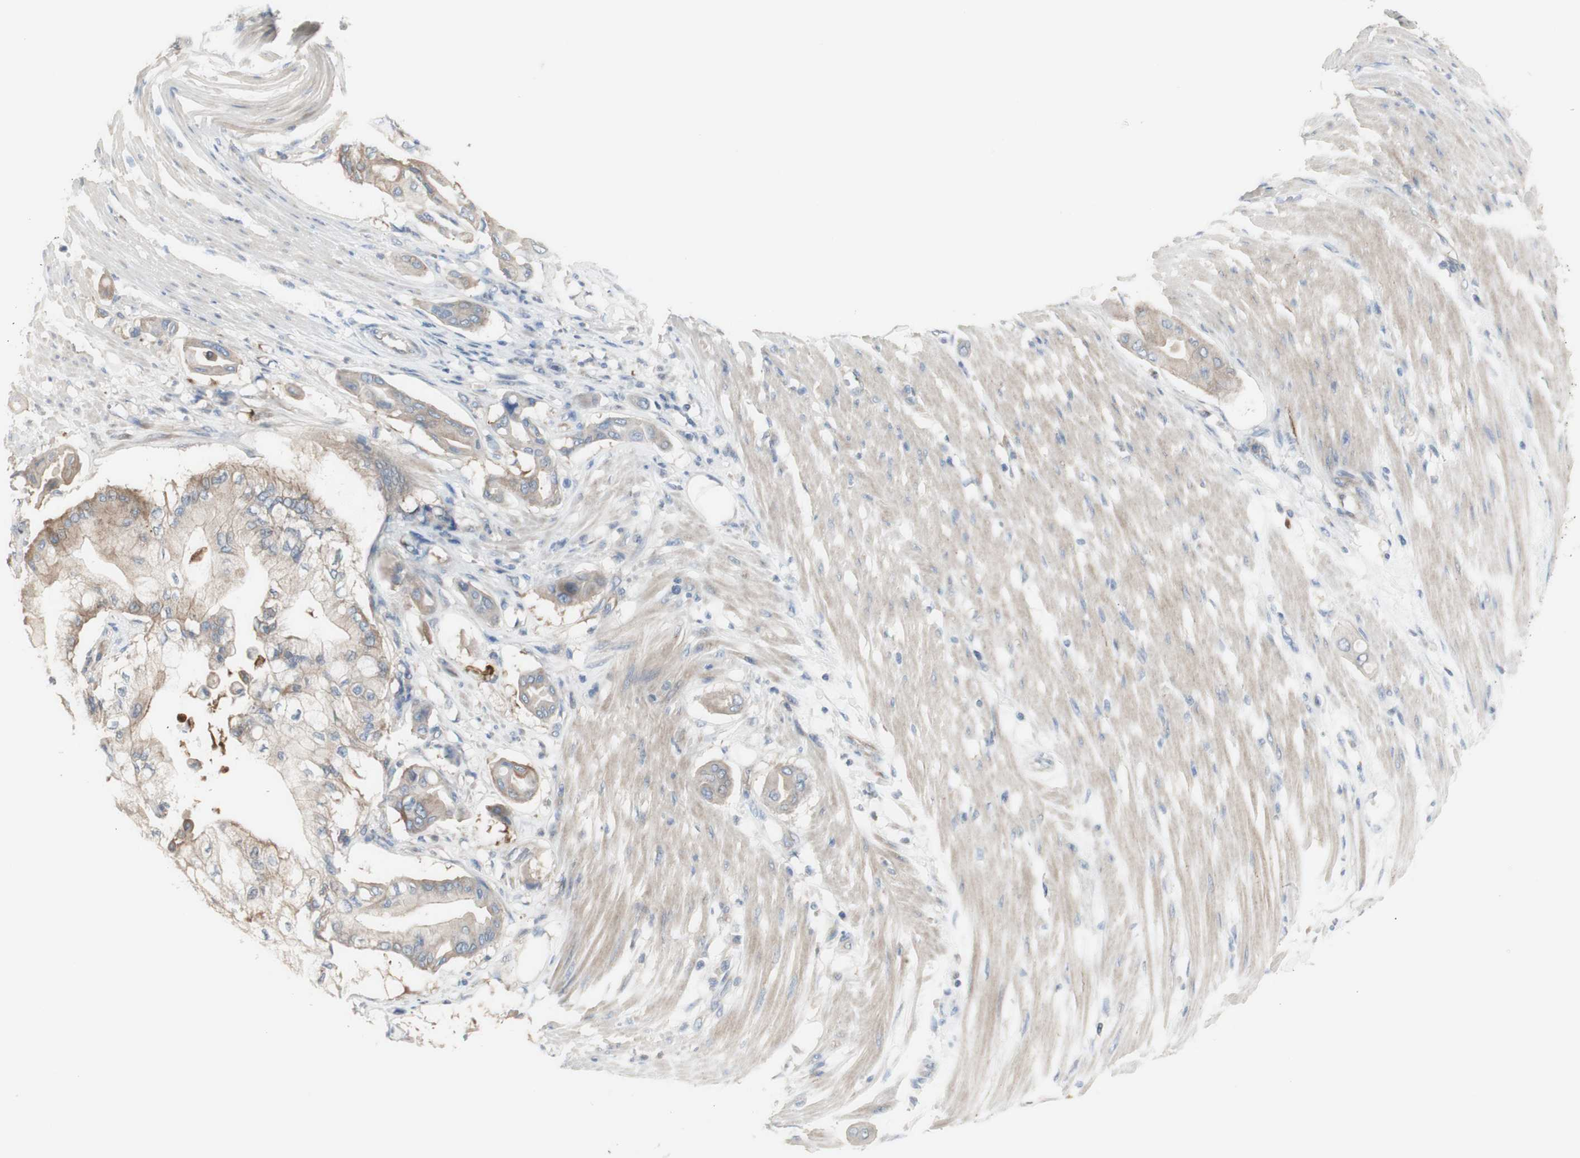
{"staining": {"intensity": "strong", "quantity": "<25%", "location": "cytoplasmic/membranous"}, "tissue": "pancreatic cancer", "cell_type": "Tumor cells", "image_type": "cancer", "snomed": [{"axis": "morphology", "description": "Adenocarcinoma, NOS"}, {"axis": "morphology", "description": "Adenocarcinoma, metastatic, NOS"}, {"axis": "topography", "description": "Lymph node"}, {"axis": "topography", "description": "Pancreas"}, {"axis": "topography", "description": "Duodenum"}], "caption": "Immunohistochemistry (IHC) histopathology image of neoplastic tissue: pancreatic adenocarcinoma stained using immunohistochemistry shows medium levels of strong protein expression localized specifically in the cytoplasmic/membranous of tumor cells, appearing as a cytoplasmic/membranous brown color.", "gene": "C3orf52", "patient": {"sex": "female", "age": 64}}